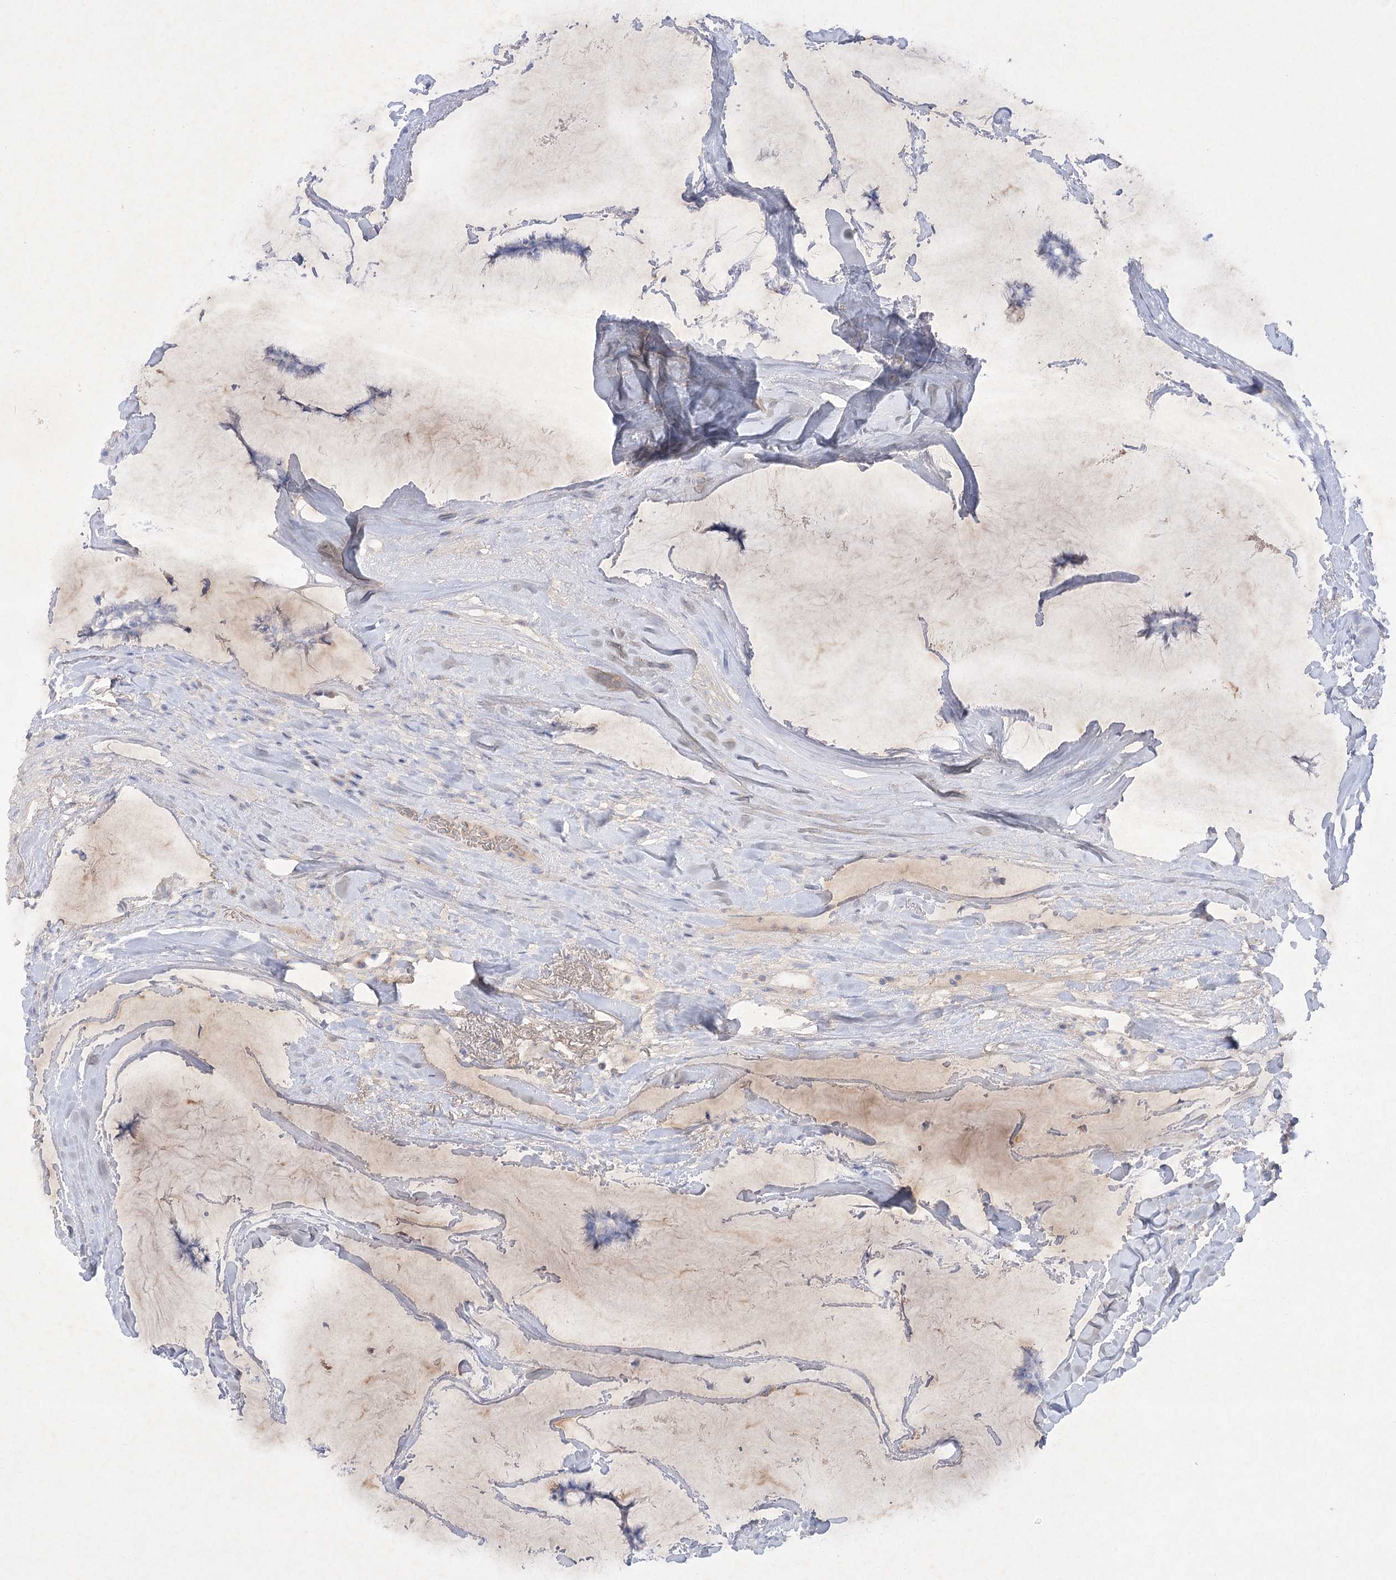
{"staining": {"intensity": "negative", "quantity": "none", "location": "none"}, "tissue": "breast cancer", "cell_type": "Tumor cells", "image_type": "cancer", "snomed": [{"axis": "morphology", "description": "Duct carcinoma"}, {"axis": "topography", "description": "Breast"}], "caption": "Immunohistochemistry image of human breast cancer (invasive ductal carcinoma) stained for a protein (brown), which displays no staining in tumor cells.", "gene": "GBF1", "patient": {"sex": "female", "age": 93}}